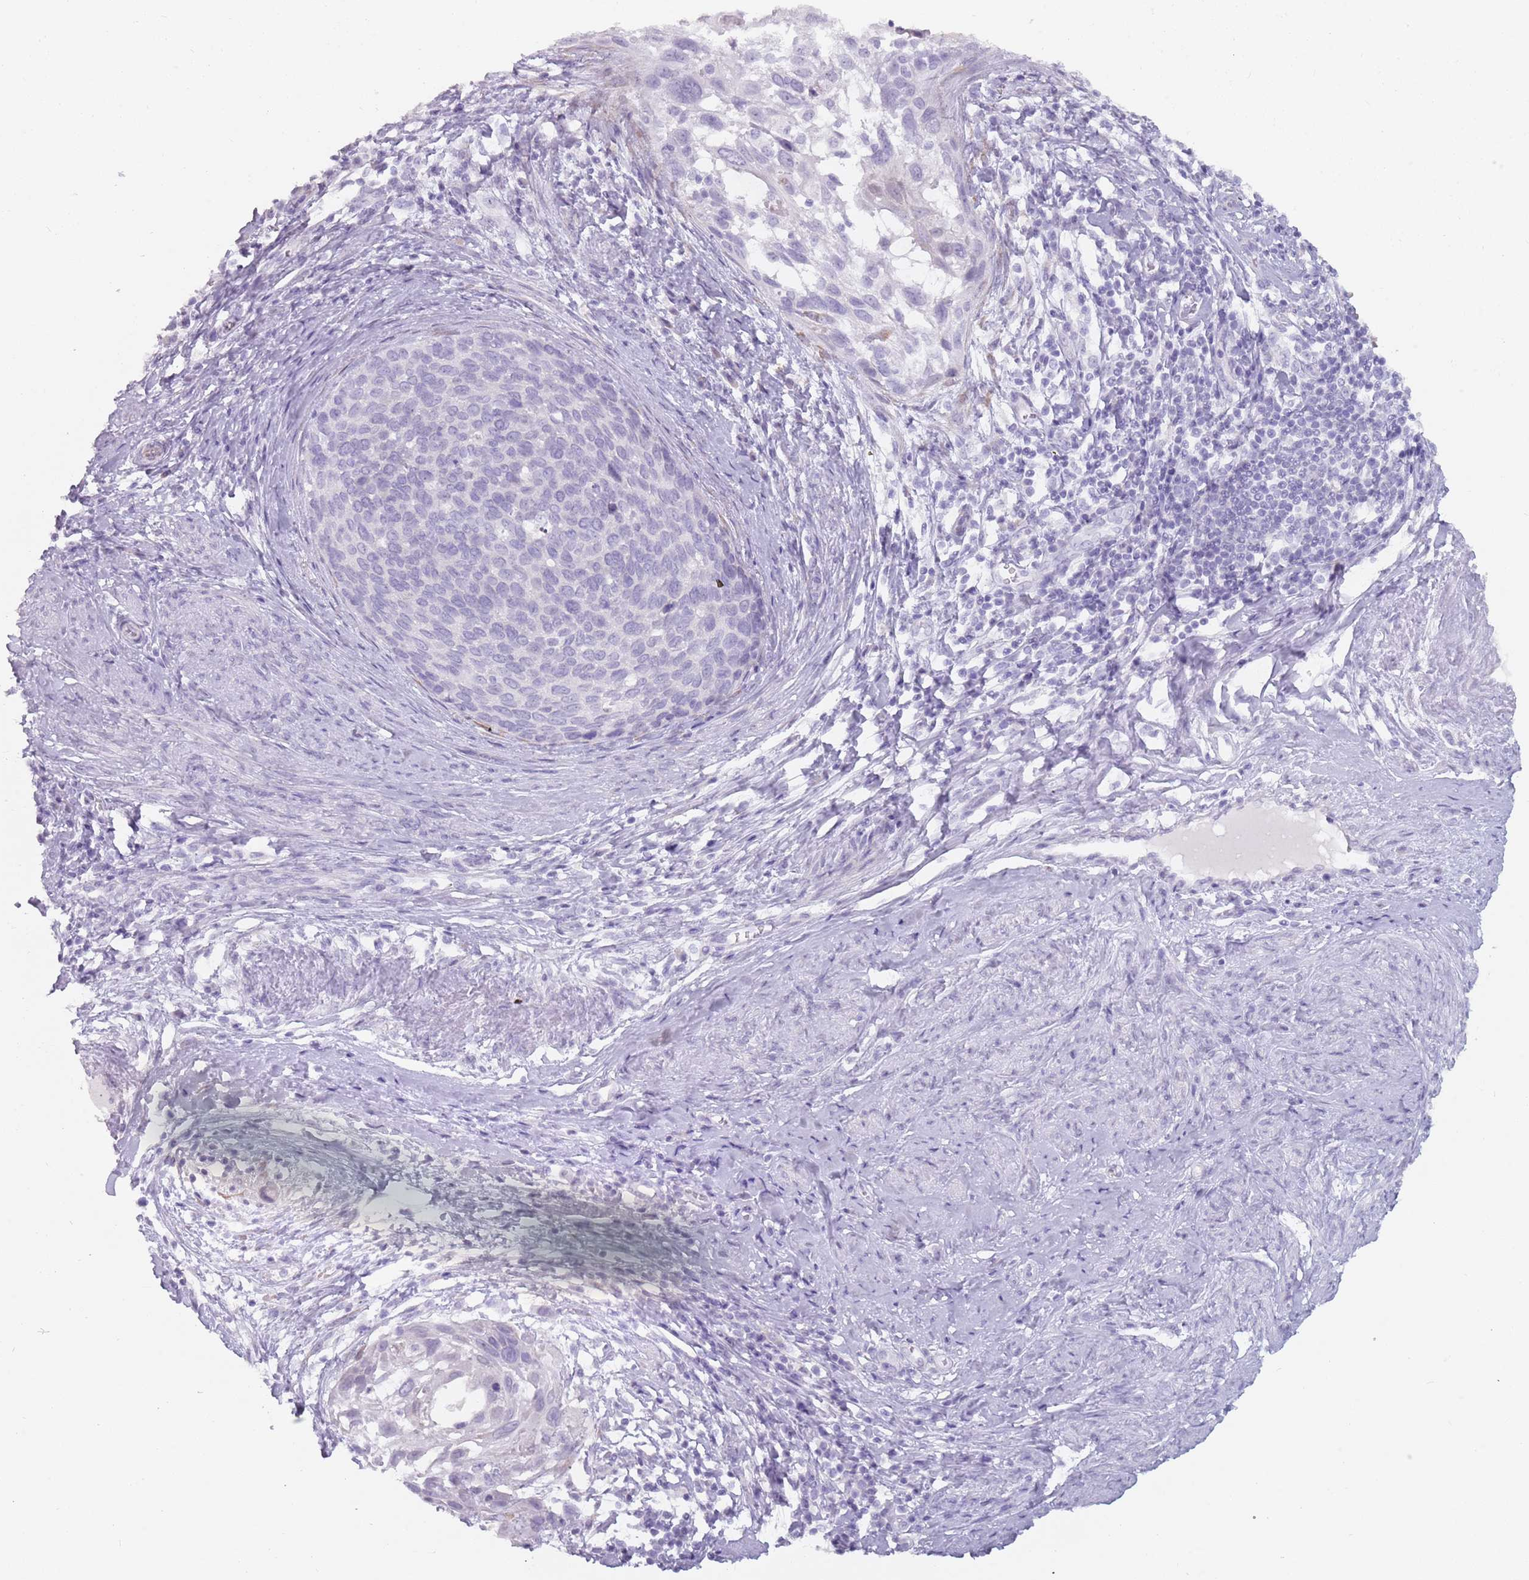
{"staining": {"intensity": "negative", "quantity": "none", "location": "none"}, "tissue": "cervical cancer", "cell_type": "Tumor cells", "image_type": "cancer", "snomed": [{"axis": "morphology", "description": "Squamous cell carcinoma, NOS"}, {"axis": "topography", "description": "Cervix"}], "caption": "Immunohistochemical staining of cervical cancer shows no significant expression in tumor cells.", "gene": "DDX4", "patient": {"sex": "female", "age": 80}}